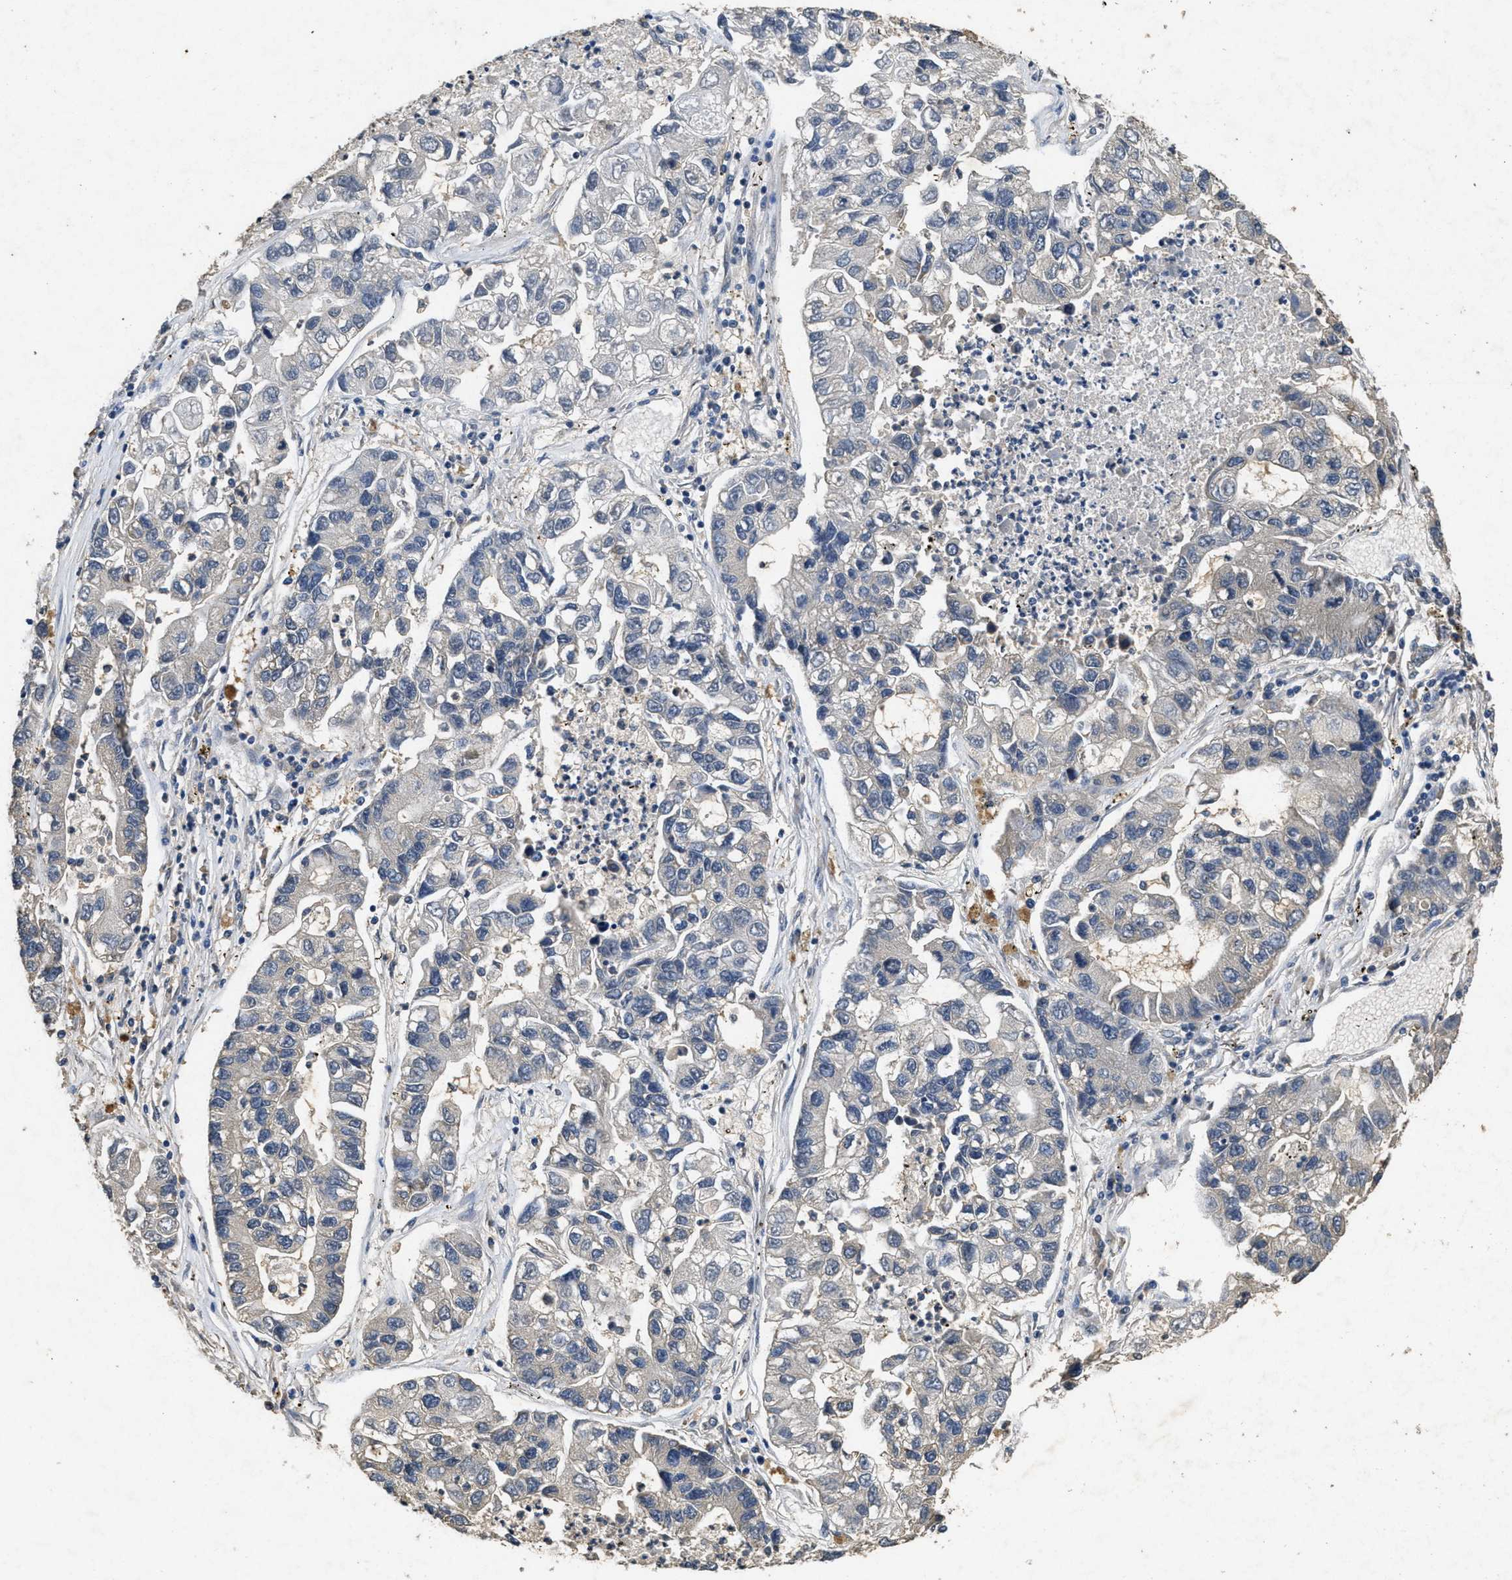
{"staining": {"intensity": "negative", "quantity": "none", "location": "none"}, "tissue": "lung cancer", "cell_type": "Tumor cells", "image_type": "cancer", "snomed": [{"axis": "morphology", "description": "Adenocarcinoma, NOS"}, {"axis": "topography", "description": "Lung"}], "caption": "This is a micrograph of immunohistochemistry staining of lung adenocarcinoma, which shows no positivity in tumor cells. (DAB immunohistochemistry (IHC), high magnification).", "gene": "PAPOLG", "patient": {"sex": "female", "age": 51}}